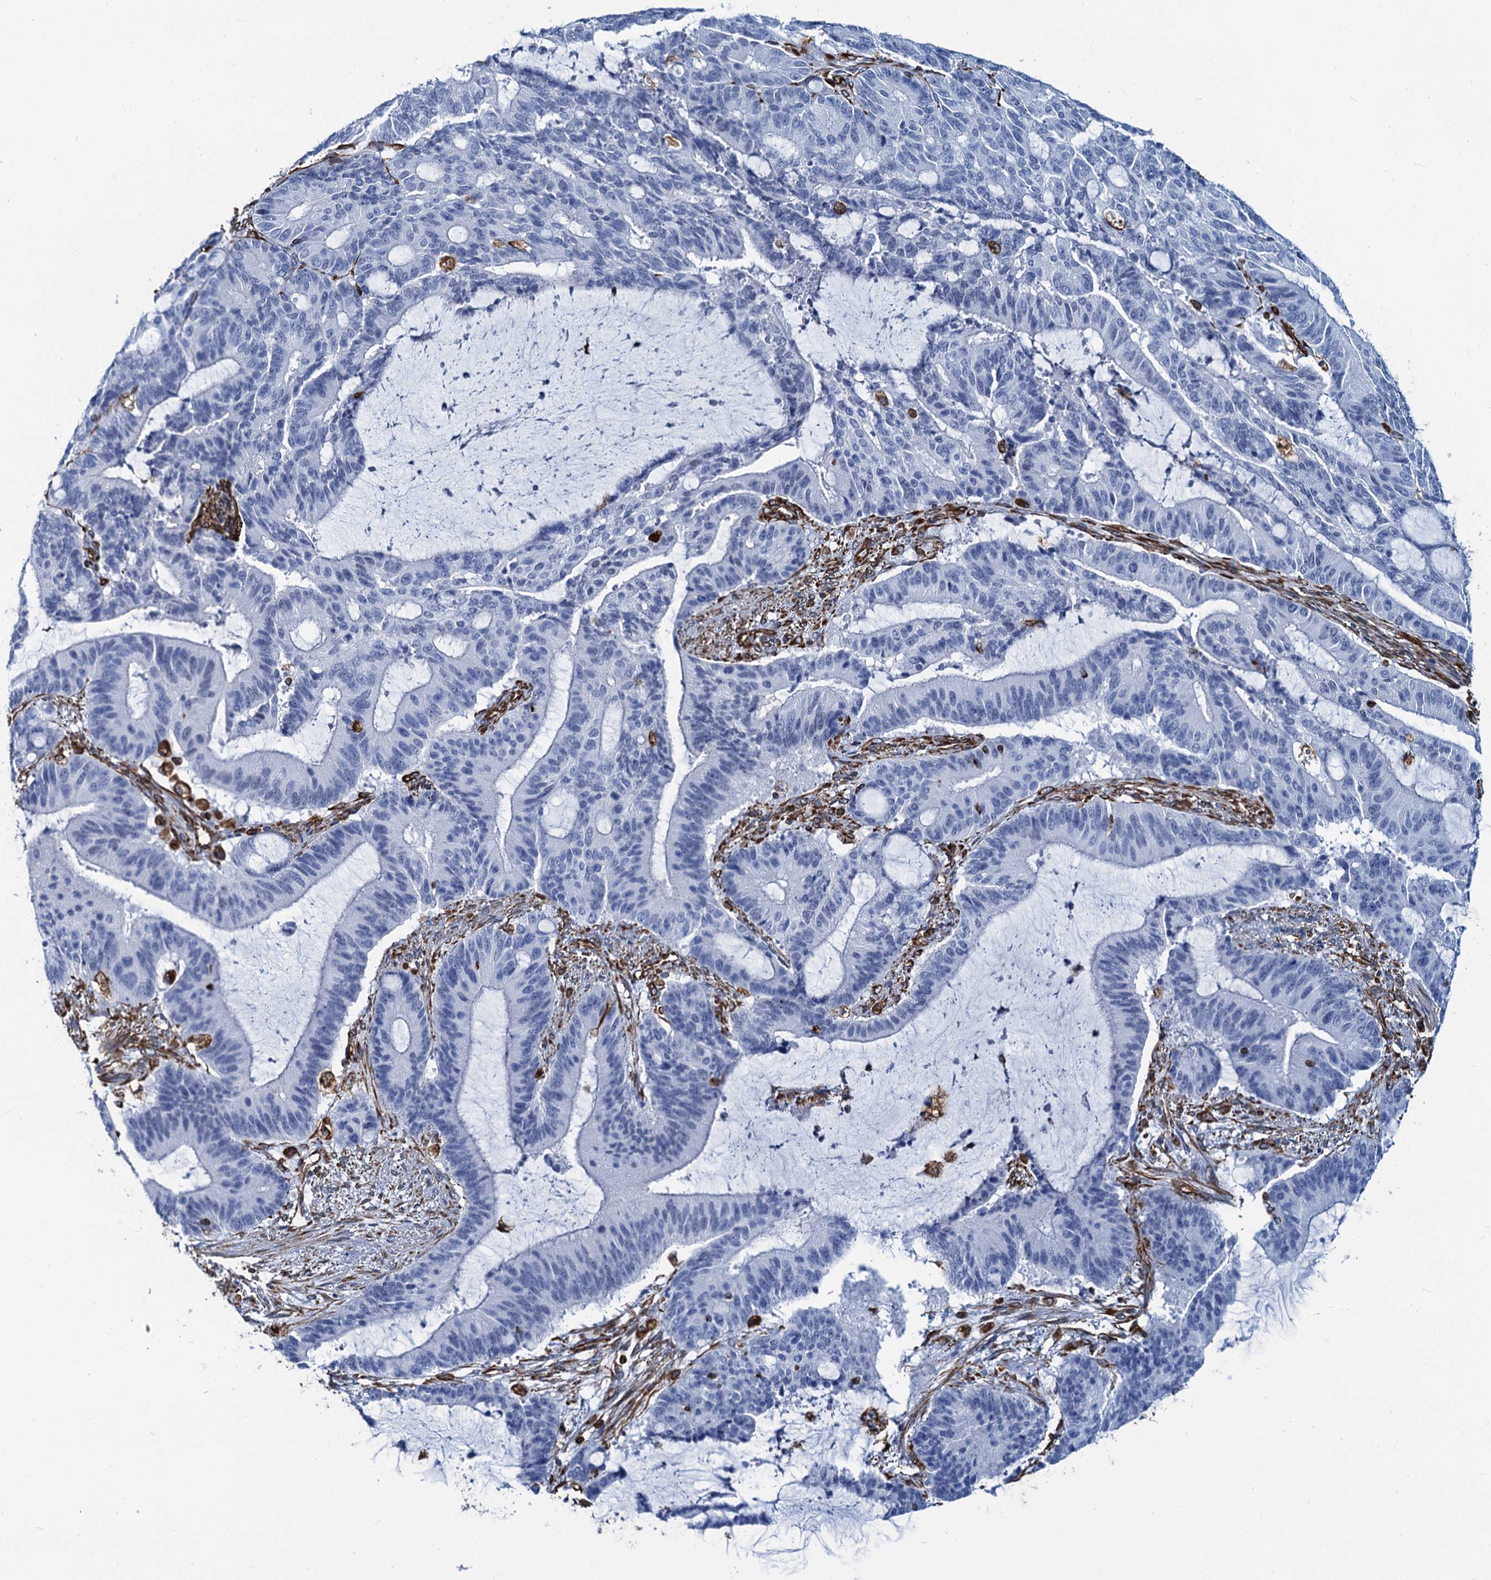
{"staining": {"intensity": "negative", "quantity": "none", "location": "none"}, "tissue": "liver cancer", "cell_type": "Tumor cells", "image_type": "cancer", "snomed": [{"axis": "morphology", "description": "Normal tissue, NOS"}, {"axis": "morphology", "description": "Cholangiocarcinoma"}, {"axis": "topography", "description": "Liver"}, {"axis": "topography", "description": "Peripheral nerve tissue"}], "caption": "This image is of cholangiocarcinoma (liver) stained with IHC to label a protein in brown with the nuclei are counter-stained blue. There is no positivity in tumor cells. (DAB immunohistochemistry (IHC), high magnification).", "gene": "PGM2", "patient": {"sex": "female", "age": 73}}